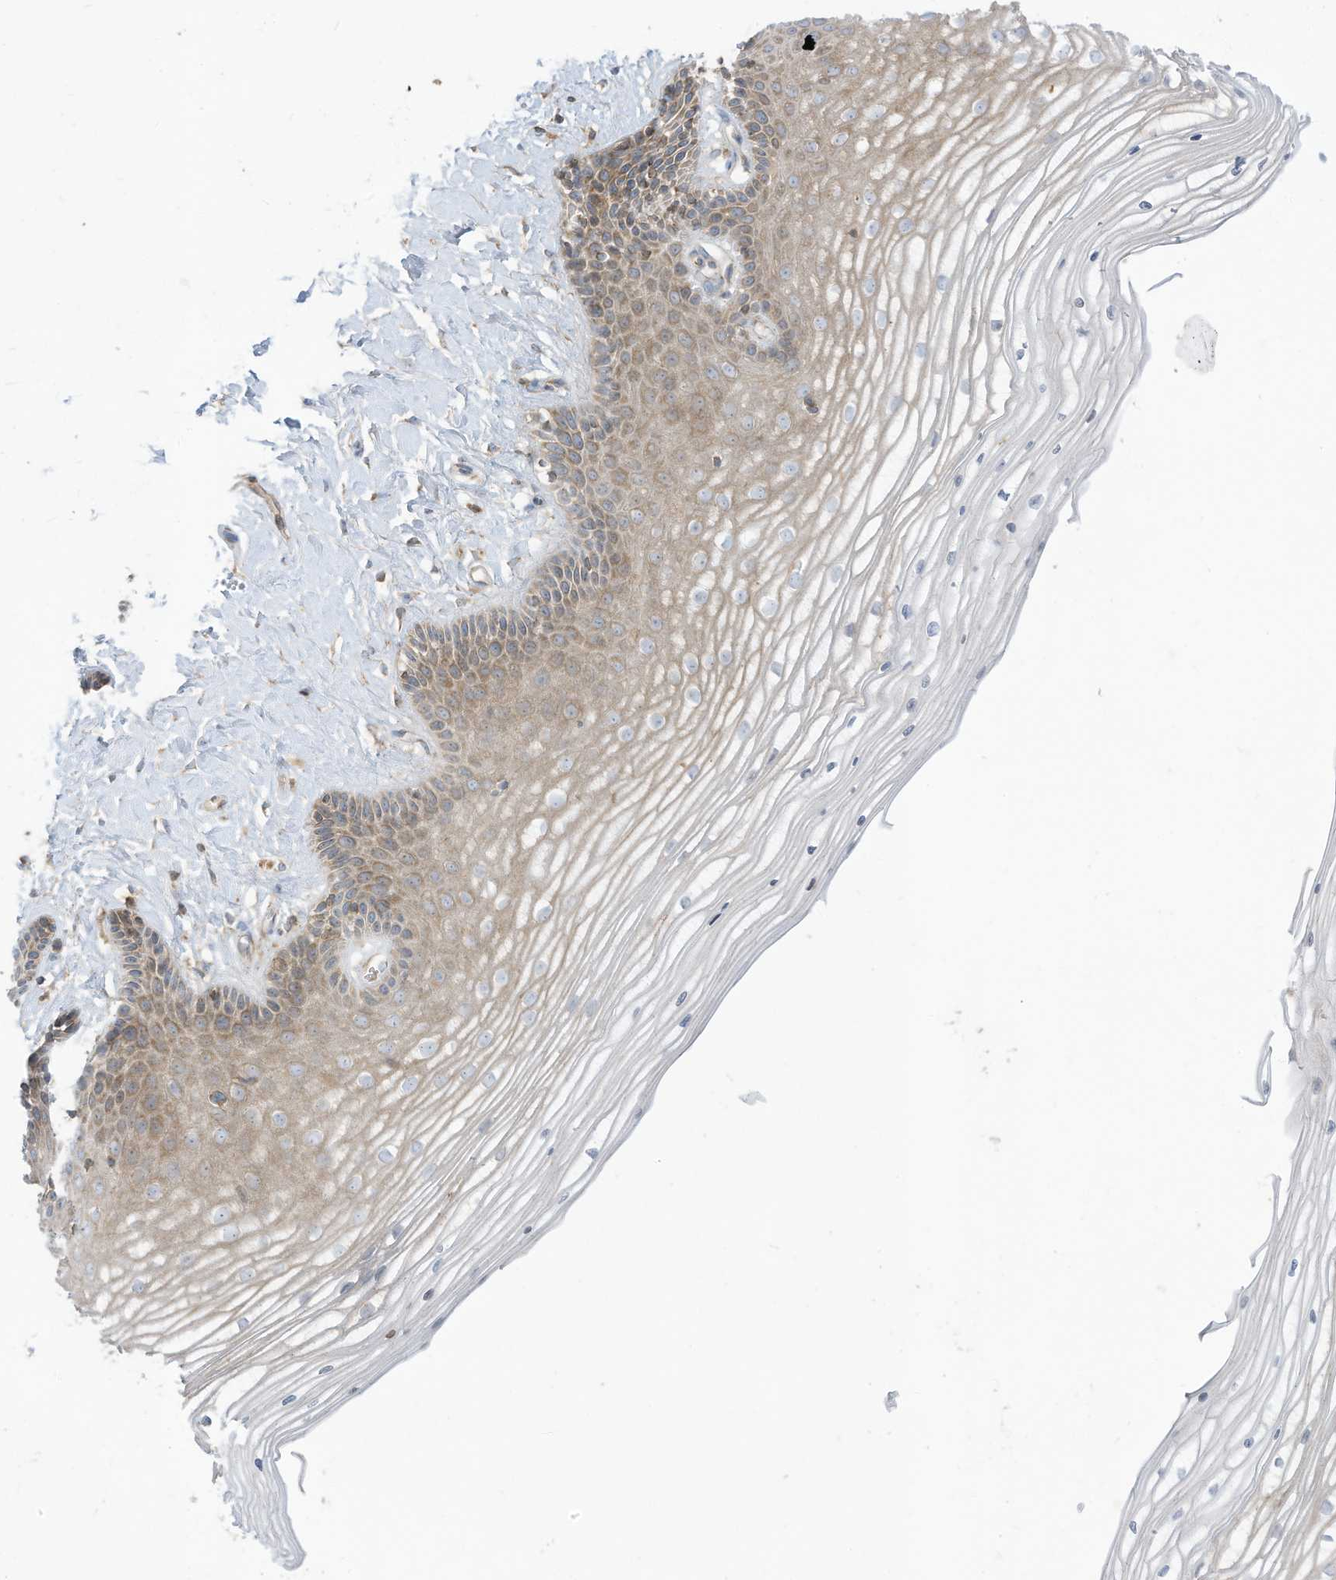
{"staining": {"intensity": "moderate", "quantity": "25%-75%", "location": "cytoplasmic/membranous"}, "tissue": "vagina", "cell_type": "Squamous epithelial cells", "image_type": "normal", "snomed": [{"axis": "morphology", "description": "Normal tissue, NOS"}, {"axis": "topography", "description": "Vagina"}, {"axis": "topography", "description": "Cervix"}], "caption": "Immunohistochemical staining of normal human vagina exhibits moderate cytoplasmic/membranous protein positivity in approximately 25%-75% of squamous epithelial cells. Ihc stains the protein of interest in brown and the nuclei are stained blue.", "gene": "CGAS", "patient": {"sex": "female", "age": 40}}